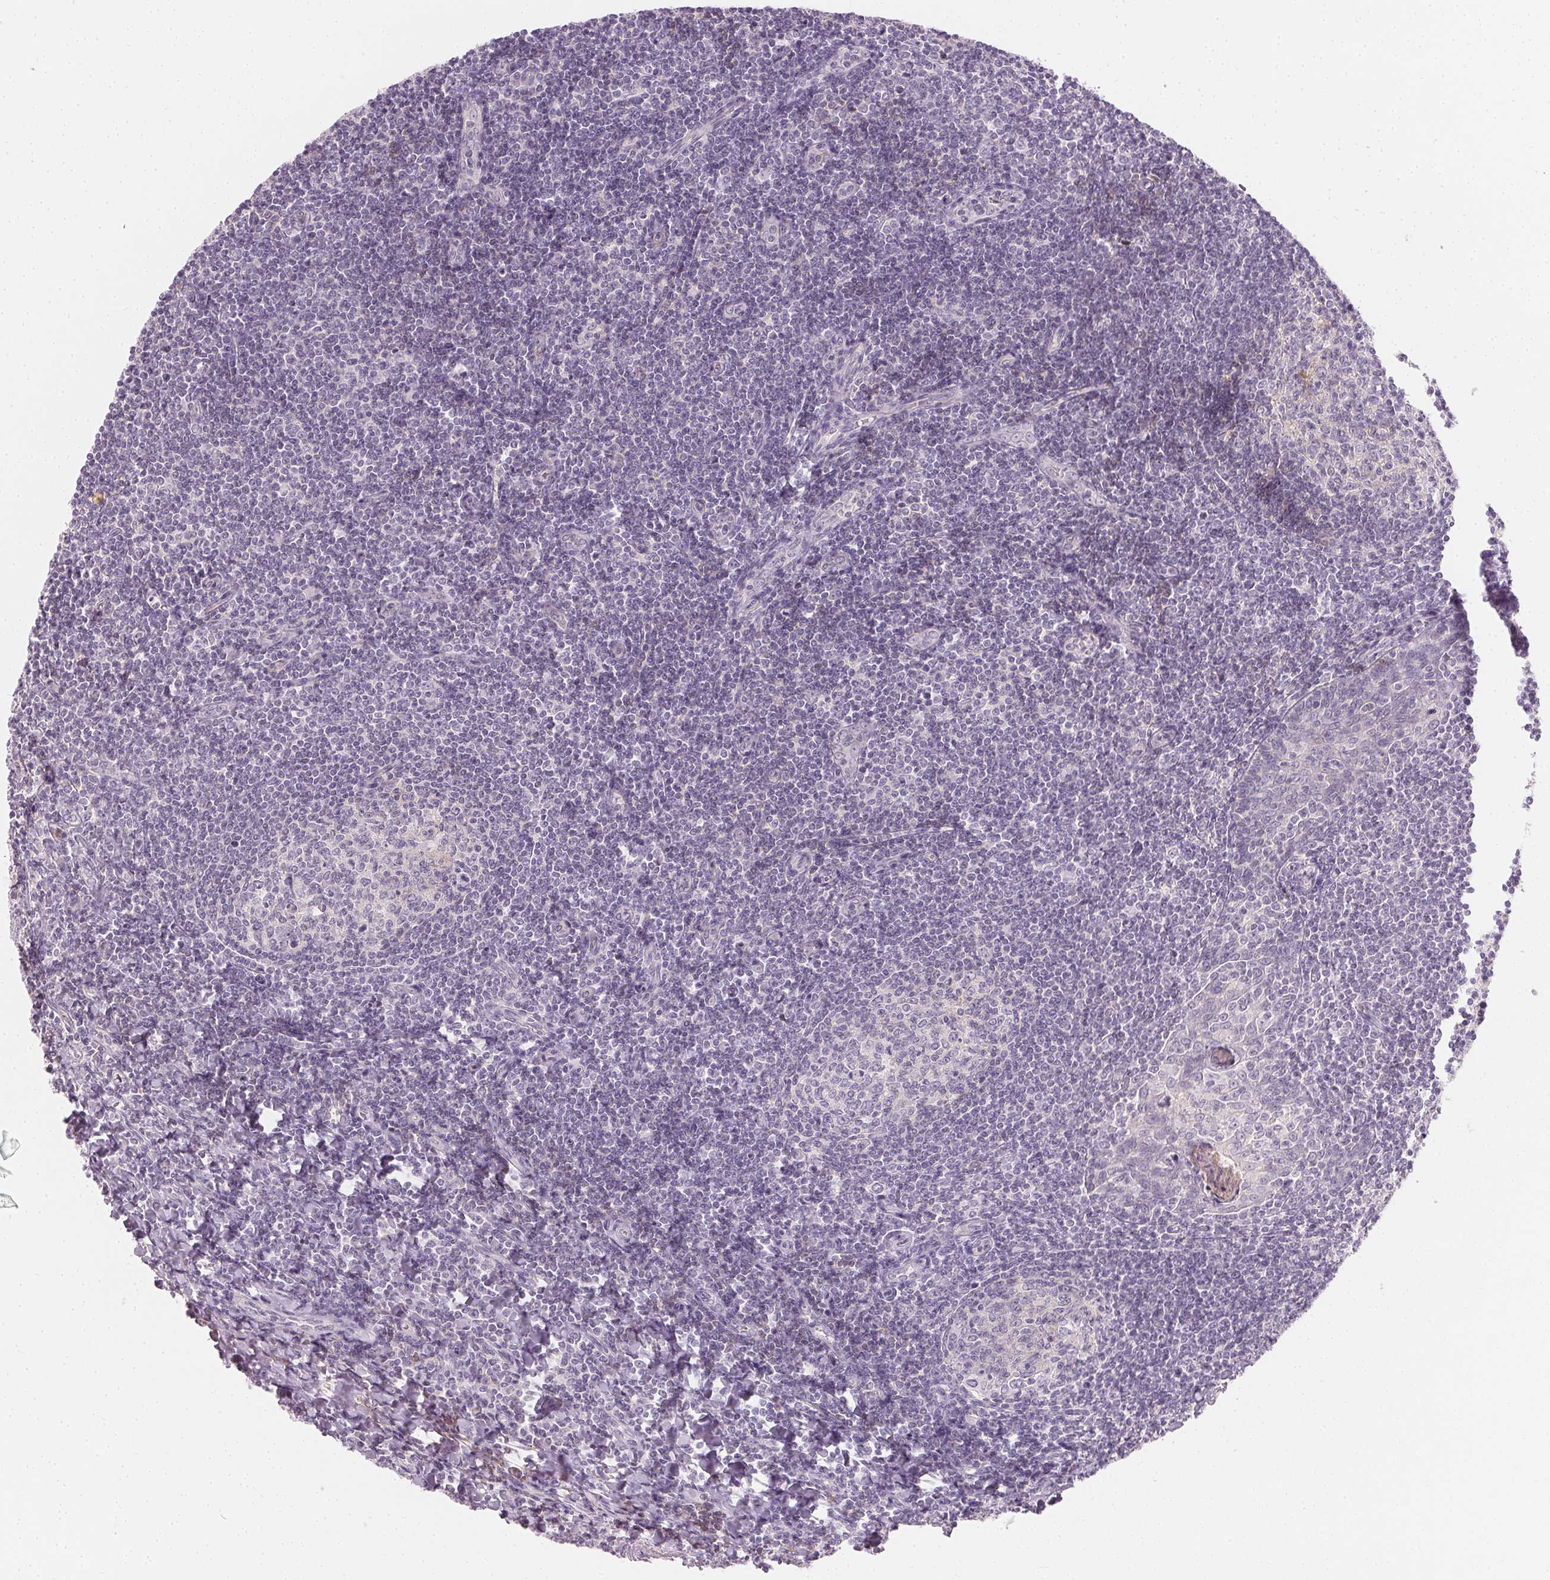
{"staining": {"intensity": "negative", "quantity": "none", "location": "none"}, "tissue": "tonsil", "cell_type": "Germinal center cells", "image_type": "normal", "snomed": [{"axis": "morphology", "description": "Normal tissue, NOS"}, {"axis": "morphology", "description": "Inflammation, NOS"}, {"axis": "topography", "description": "Tonsil"}], "caption": "This is a histopathology image of IHC staining of unremarkable tonsil, which shows no expression in germinal center cells. Brightfield microscopy of immunohistochemistry (IHC) stained with DAB (3,3'-diaminobenzidine) (brown) and hematoxylin (blue), captured at high magnification.", "gene": "AFM", "patient": {"sex": "female", "age": 31}}